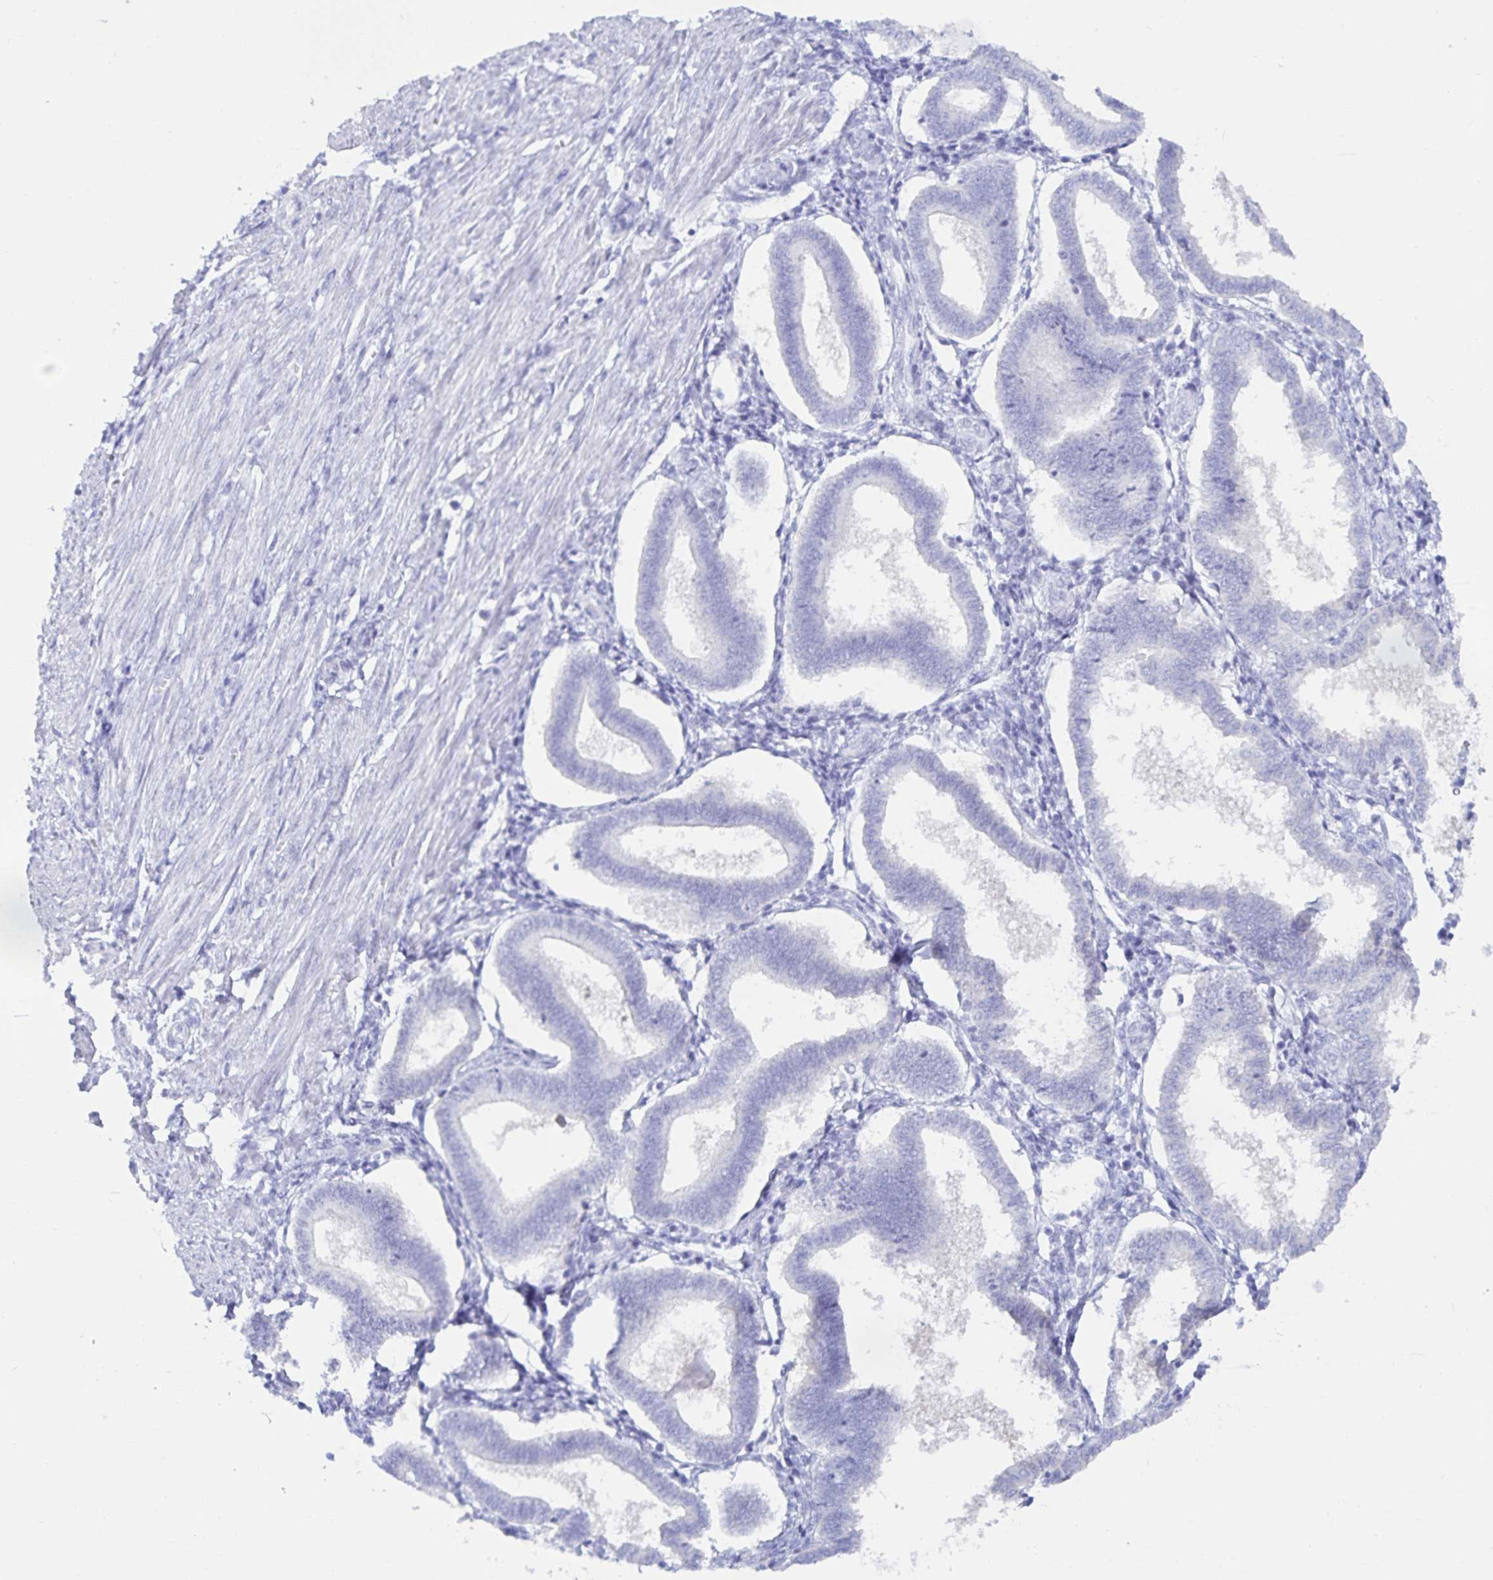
{"staining": {"intensity": "negative", "quantity": "none", "location": "none"}, "tissue": "endometrium", "cell_type": "Cells in endometrial stroma", "image_type": "normal", "snomed": [{"axis": "morphology", "description": "Normal tissue, NOS"}, {"axis": "topography", "description": "Endometrium"}], "caption": "Cells in endometrial stroma show no significant staining in benign endometrium. (Stains: DAB immunohistochemistry (IHC) with hematoxylin counter stain, Microscopy: brightfield microscopy at high magnification).", "gene": "MON2", "patient": {"sex": "female", "age": 24}}